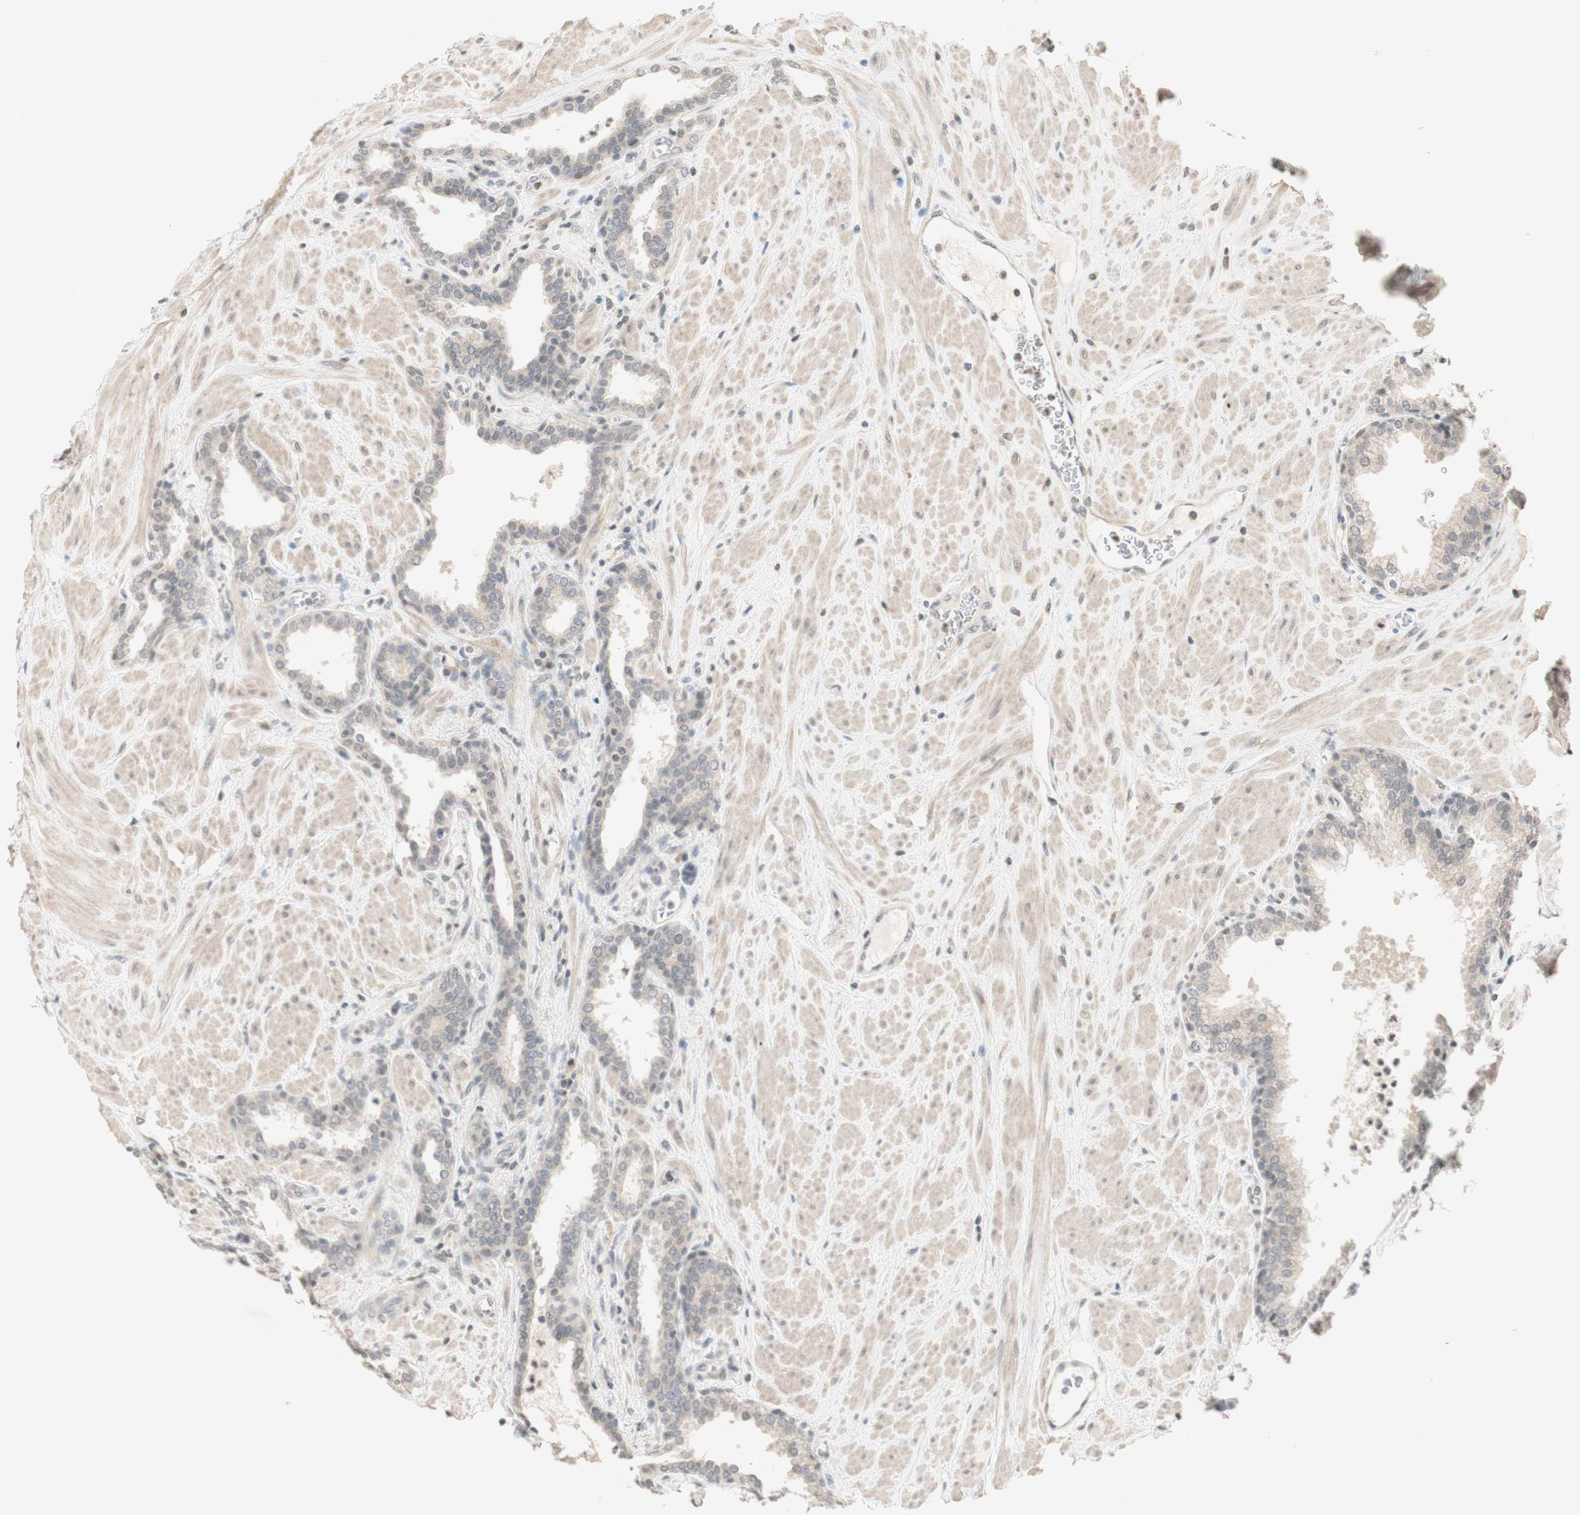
{"staining": {"intensity": "negative", "quantity": "none", "location": "none"}, "tissue": "prostate", "cell_type": "Glandular cells", "image_type": "normal", "snomed": [{"axis": "morphology", "description": "Normal tissue, NOS"}, {"axis": "topography", "description": "Prostate"}], "caption": "This photomicrograph is of normal prostate stained with immunohistochemistry to label a protein in brown with the nuclei are counter-stained blue. There is no staining in glandular cells.", "gene": "GLI1", "patient": {"sex": "male", "age": 51}}